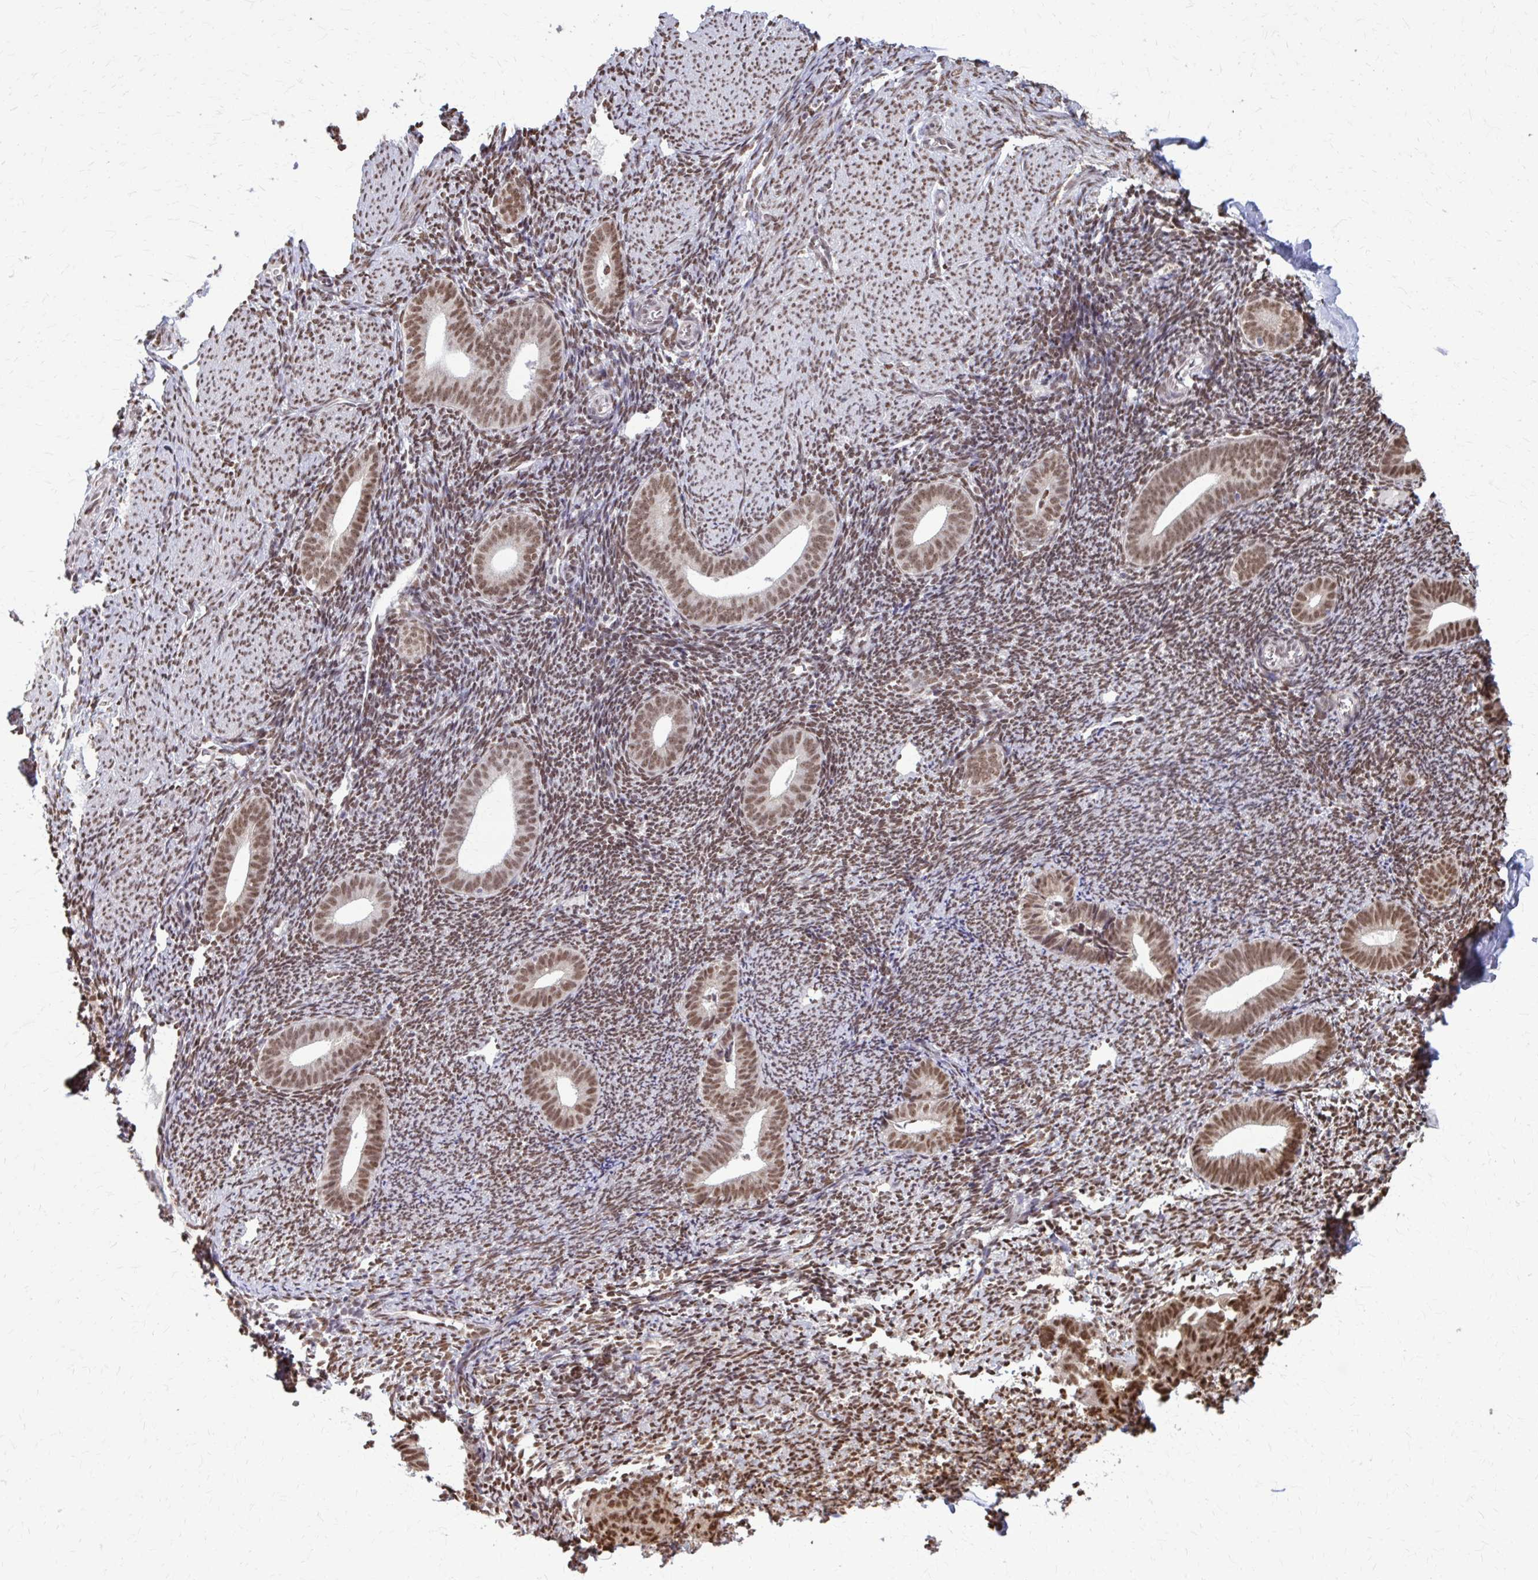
{"staining": {"intensity": "moderate", "quantity": "25%-75%", "location": "nuclear"}, "tissue": "endometrium", "cell_type": "Cells in endometrial stroma", "image_type": "normal", "snomed": [{"axis": "morphology", "description": "Normal tissue, NOS"}, {"axis": "topography", "description": "Endometrium"}], "caption": "Protein expression analysis of normal human endometrium reveals moderate nuclear expression in approximately 25%-75% of cells in endometrial stroma. Using DAB (brown) and hematoxylin (blue) stains, captured at high magnification using brightfield microscopy.", "gene": "TTF1", "patient": {"sex": "female", "age": 39}}